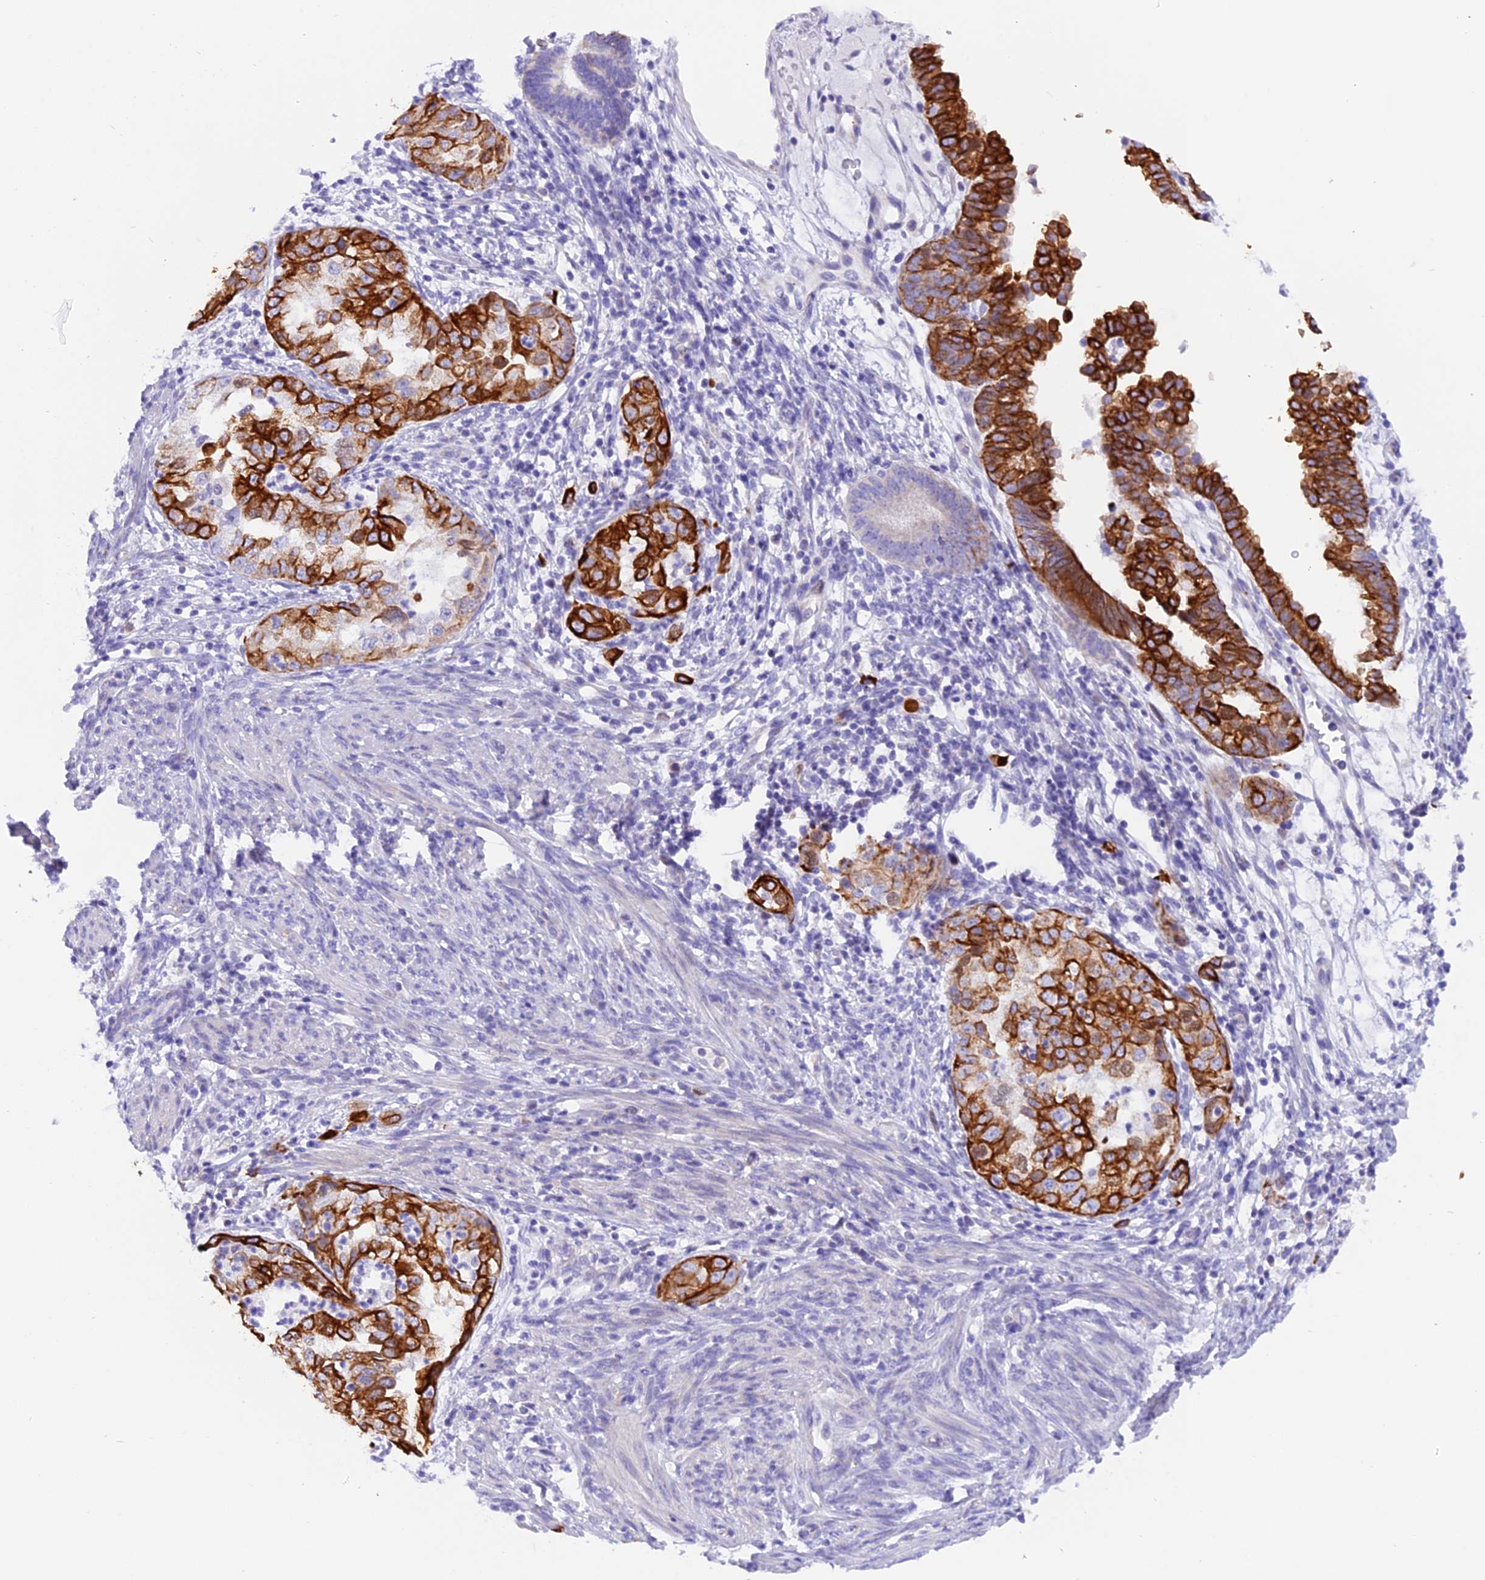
{"staining": {"intensity": "strong", "quantity": ">75%", "location": "cytoplasmic/membranous"}, "tissue": "endometrial cancer", "cell_type": "Tumor cells", "image_type": "cancer", "snomed": [{"axis": "morphology", "description": "Adenocarcinoma, NOS"}, {"axis": "topography", "description": "Endometrium"}], "caption": "A micrograph showing strong cytoplasmic/membranous positivity in approximately >75% of tumor cells in adenocarcinoma (endometrial), as visualized by brown immunohistochemical staining.", "gene": "PKIA", "patient": {"sex": "female", "age": 85}}